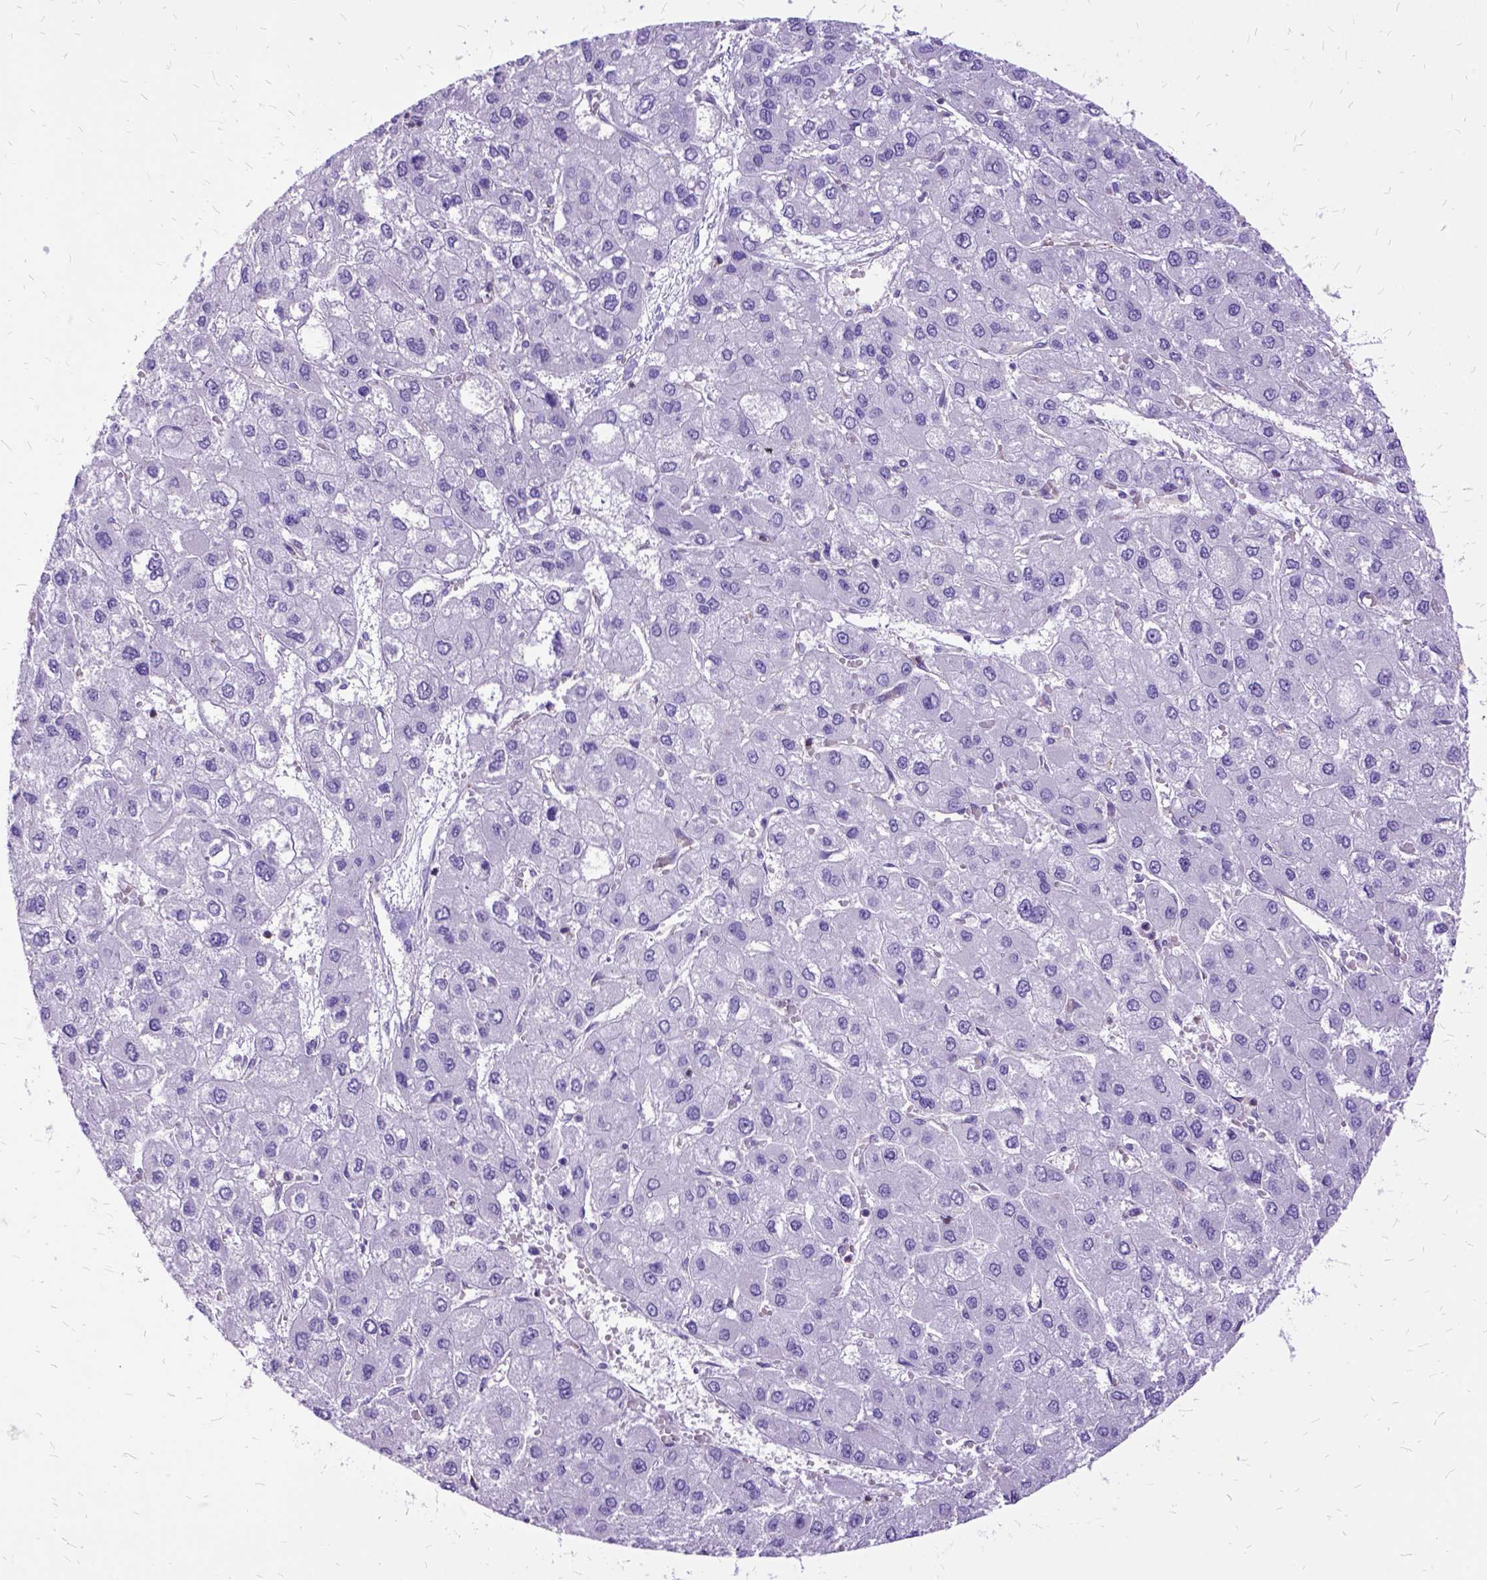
{"staining": {"intensity": "negative", "quantity": "none", "location": "none"}, "tissue": "liver cancer", "cell_type": "Tumor cells", "image_type": "cancer", "snomed": [{"axis": "morphology", "description": "Carcinoma, Hepatocellular, NOS"}, {"axis": "topography", "description": "Liver"}], "caption": "Protein analysis of hepatocellular carcinoma (liver) exhibits no significant expression in tumor cells.", "gene": "OXCT1", "patient": {"sex": "female", "age": 41}}